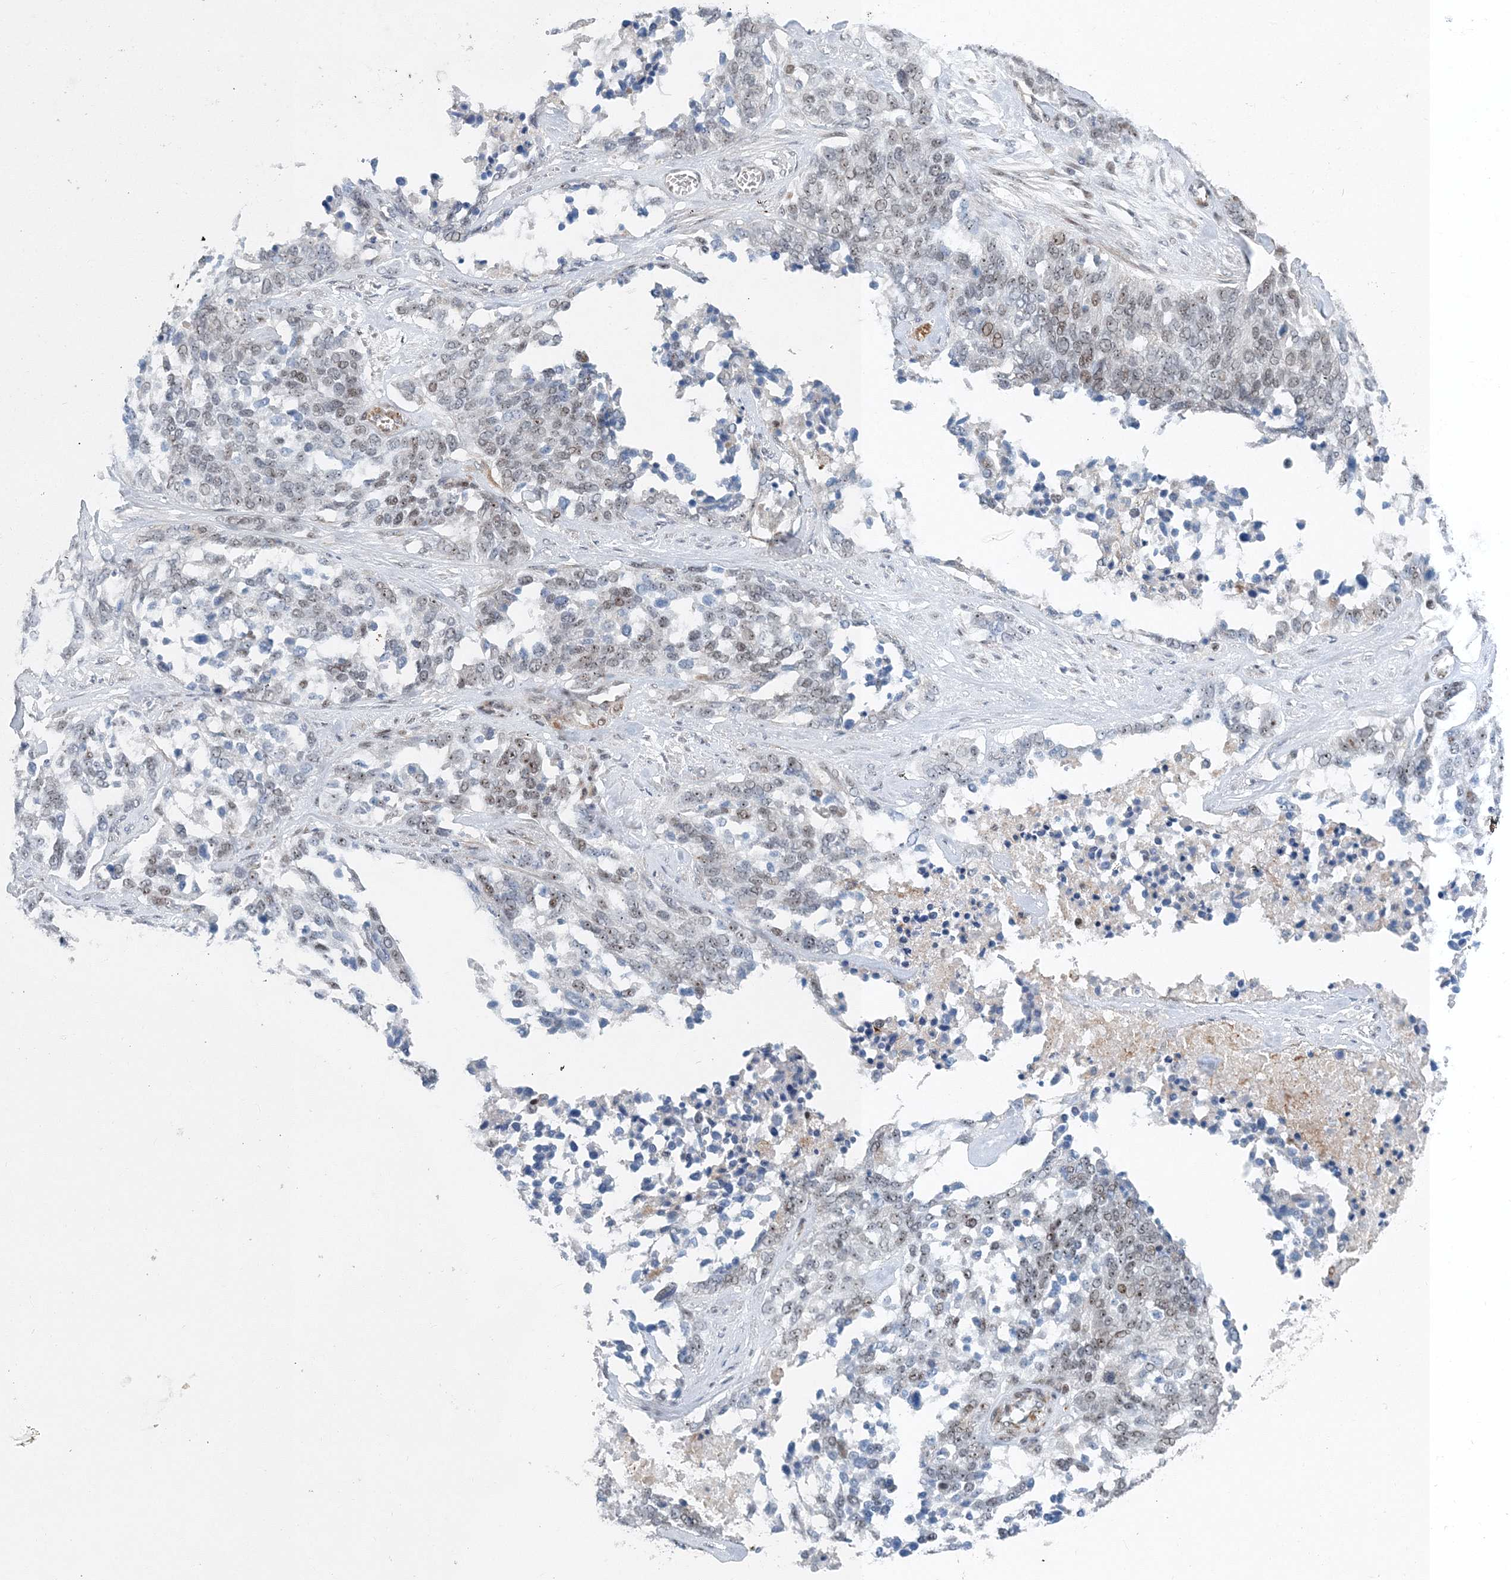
{"staining": {"intensity": "moderate", "quantity": "25%-75%", "location": "nuclear"}, "tissue": "ovarian cancer", "cell_type": "Tumor cells", "image_type": "cancer", "snomed": [{"axis": "morphology", "description": "Cystadenocarcinoma, serous, NOS"}, {"axis": "topography", "description": "Ovary"}], "caption": "The micrograph displays staining of ovarian serous cystadenocarcinoma, revealing moderate nuclear protein staining (brown color) within tumor cells.", "gene": "UIMC1", "patient": {"sex": "female", "age": 44}}